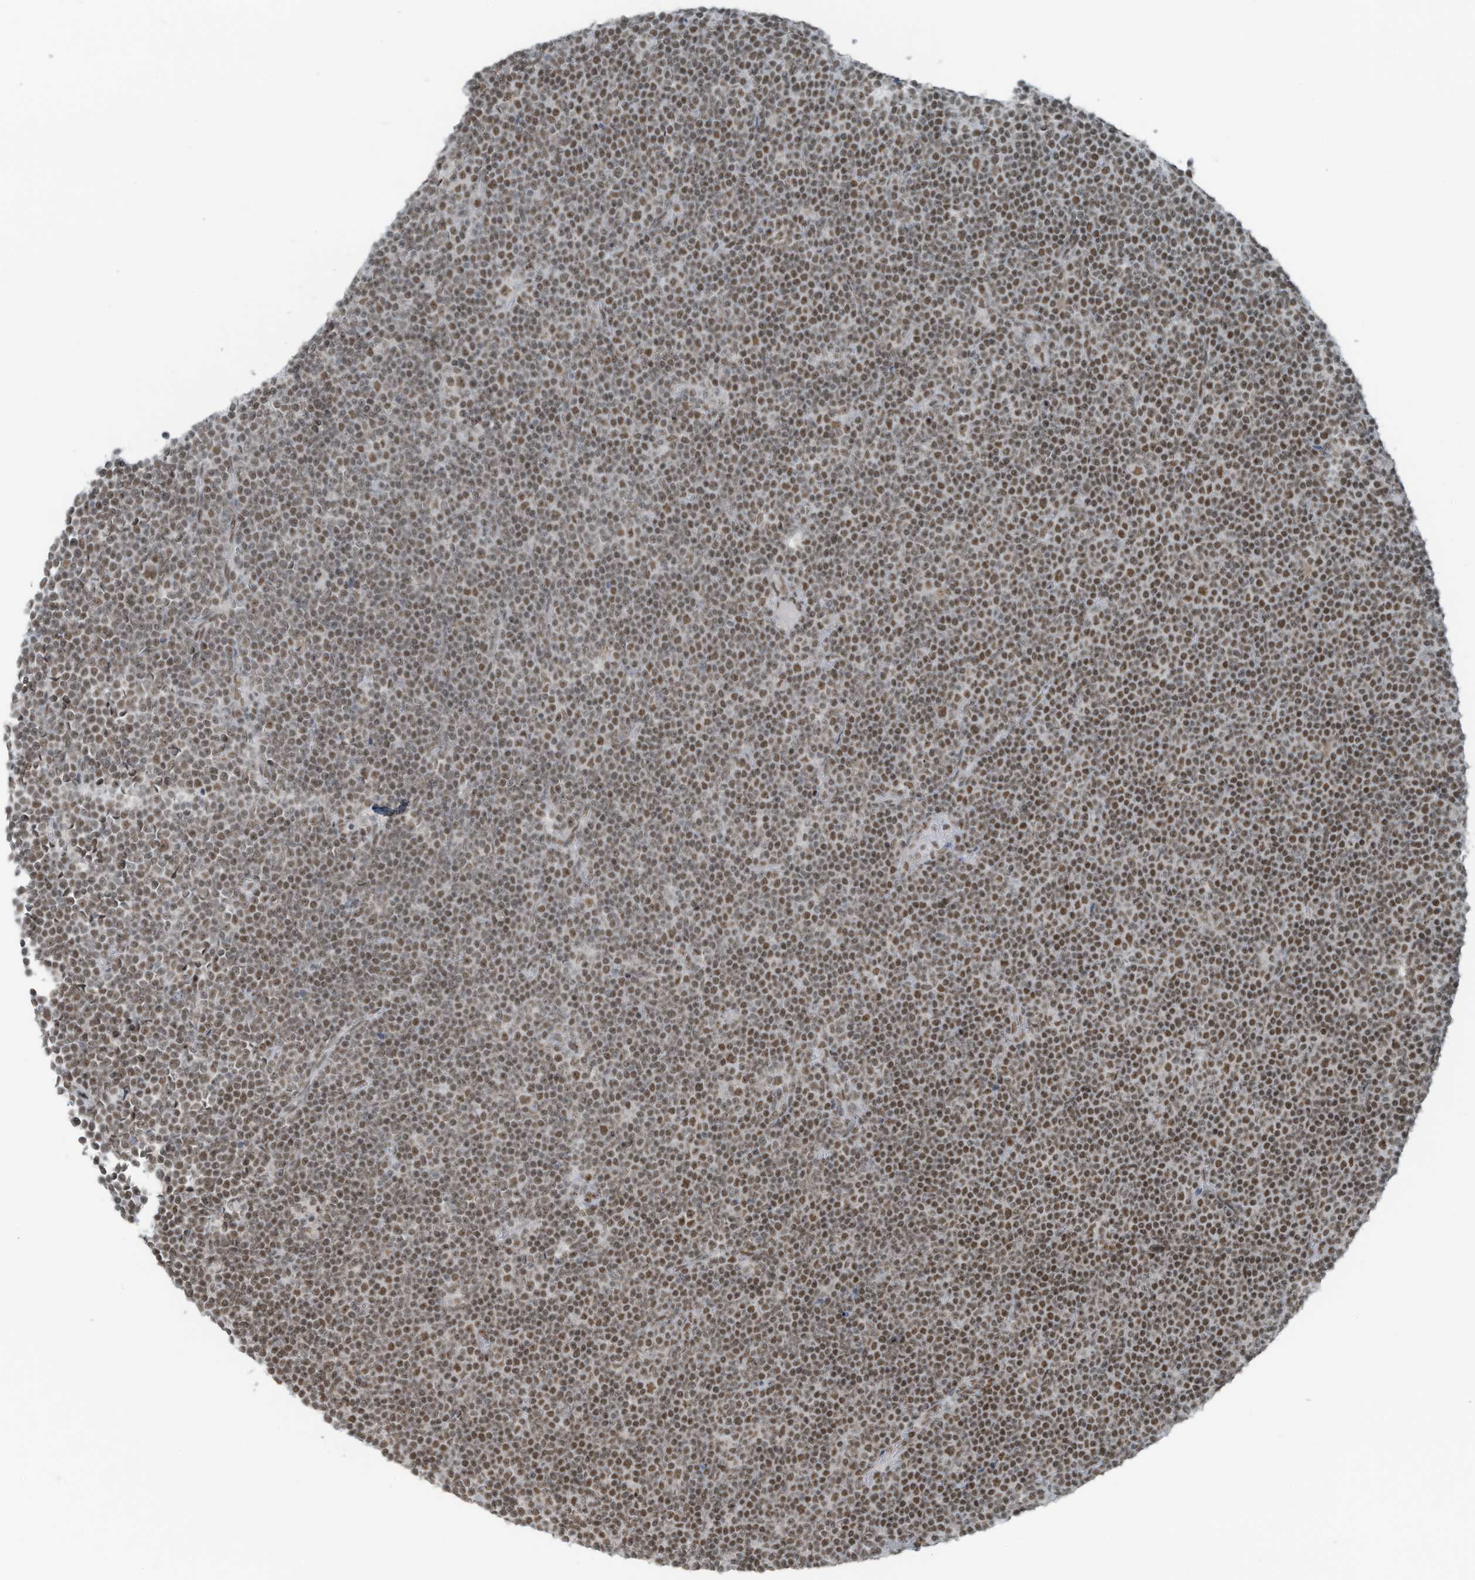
{"staining": {"intensity": "moderate", "quantity": ">75%", "location": "nuclear"}, "tissue": "lymphoma", "cell_type": "Tumor cells", "image_type": "cancer", "snomed": [{"axis": "morphology", "description": "Malignant lymphoma, non-Hodgkin's type, Low grade"}, {"axis": "topography", "description": "Lymph node"}], "caption": "Immunohistochemical staining of human low-grade malignant lymphoma, non-Hodgkin's type displays medium levels of moderate nuclear expression in approximately >75% of tumor cells.", "gene": "WRNIP1", "patient": {"sex": "female", "age": 67}}